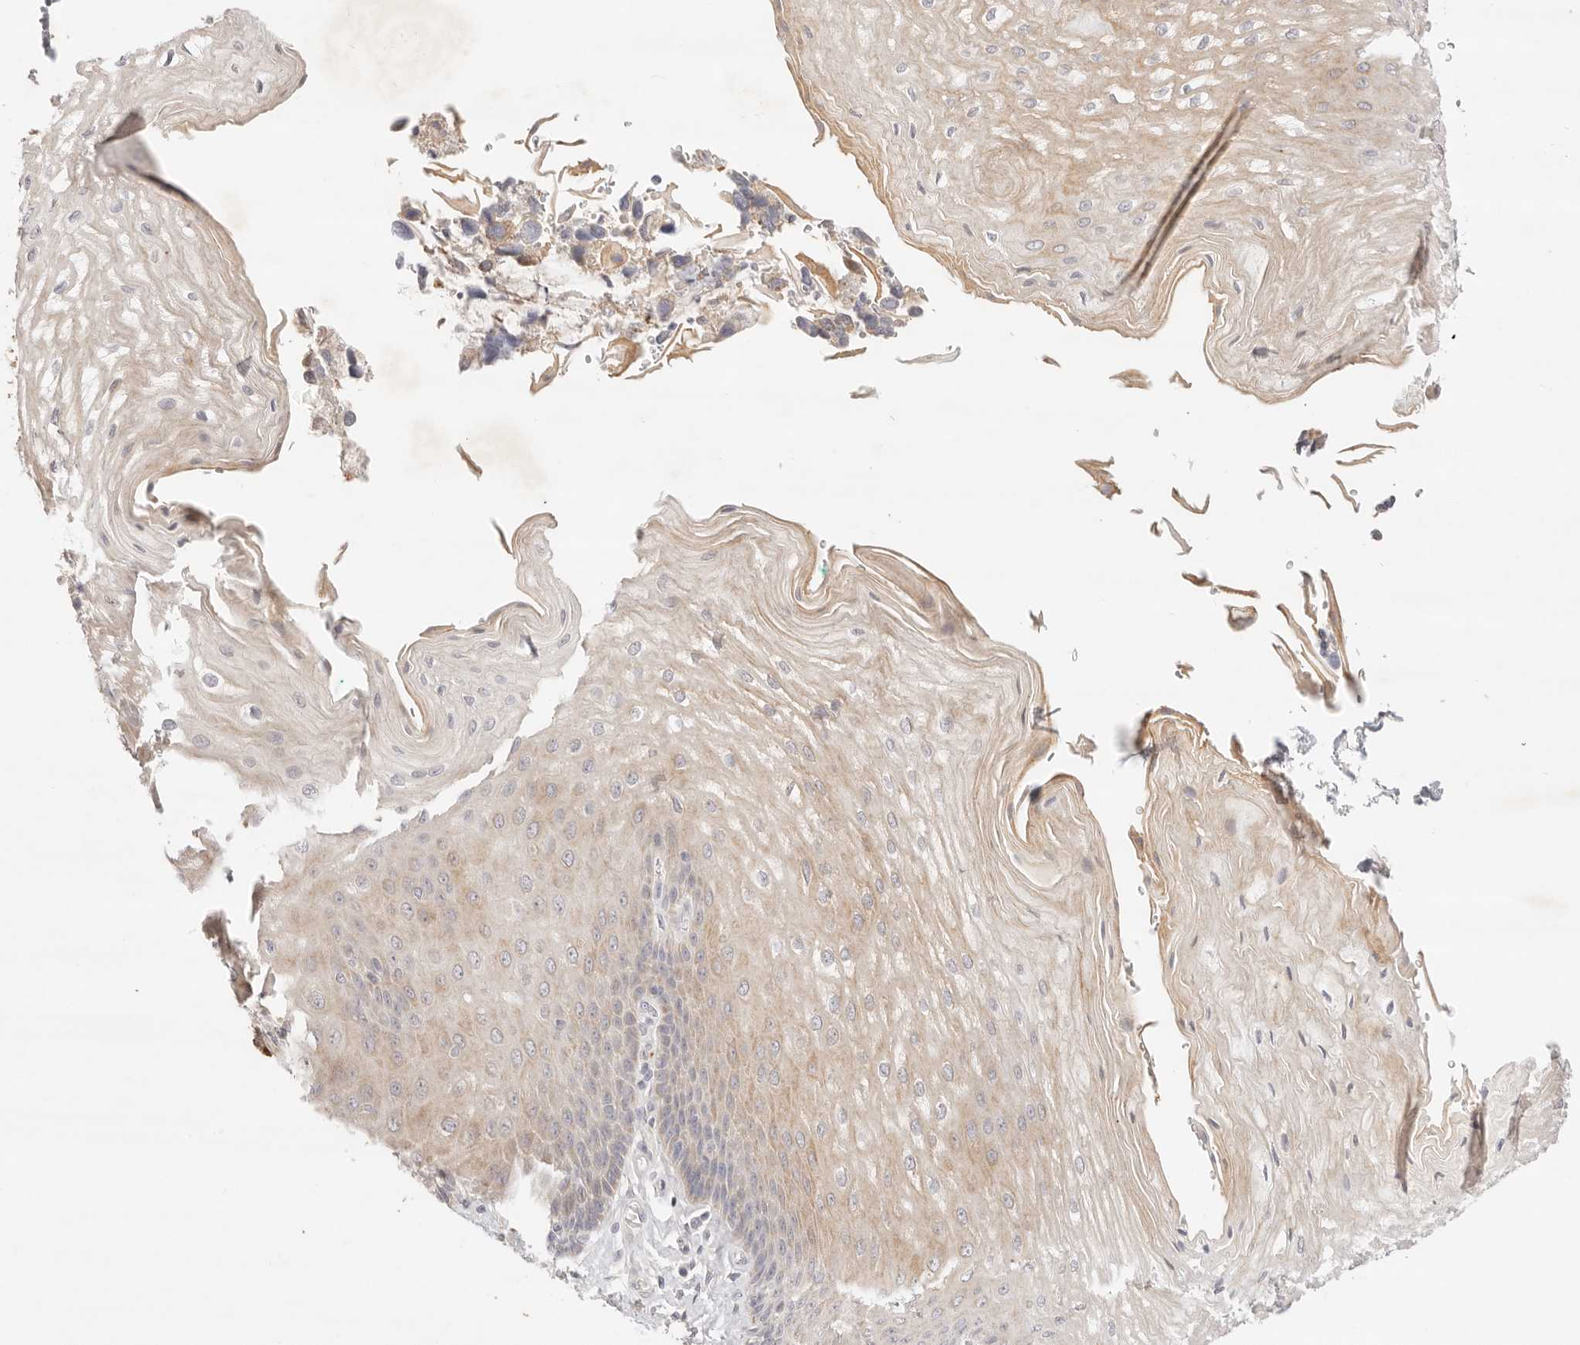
{"staining": {"intensity": "moderate", "quantity": "25%-75%", "location": "cytoplasmic/membranous"}, "tissue": "esophagus", "cell_type": "Squamous epithelial cells", "image_type": "normal", "snomed": [{"axis": "morphology", "description": "Normal tissue, NOS"}, {"axis": "topography", "description": "Esophagus"}], "caption": "Moderate cytoplasmic/membranous expression for a protein is seen in about 25%-75% of squamous epithelial cells of benign esophagus using immunohistochemistry.", "gene": "GPR156", "patient": {"sex": "male", "age": 54}}